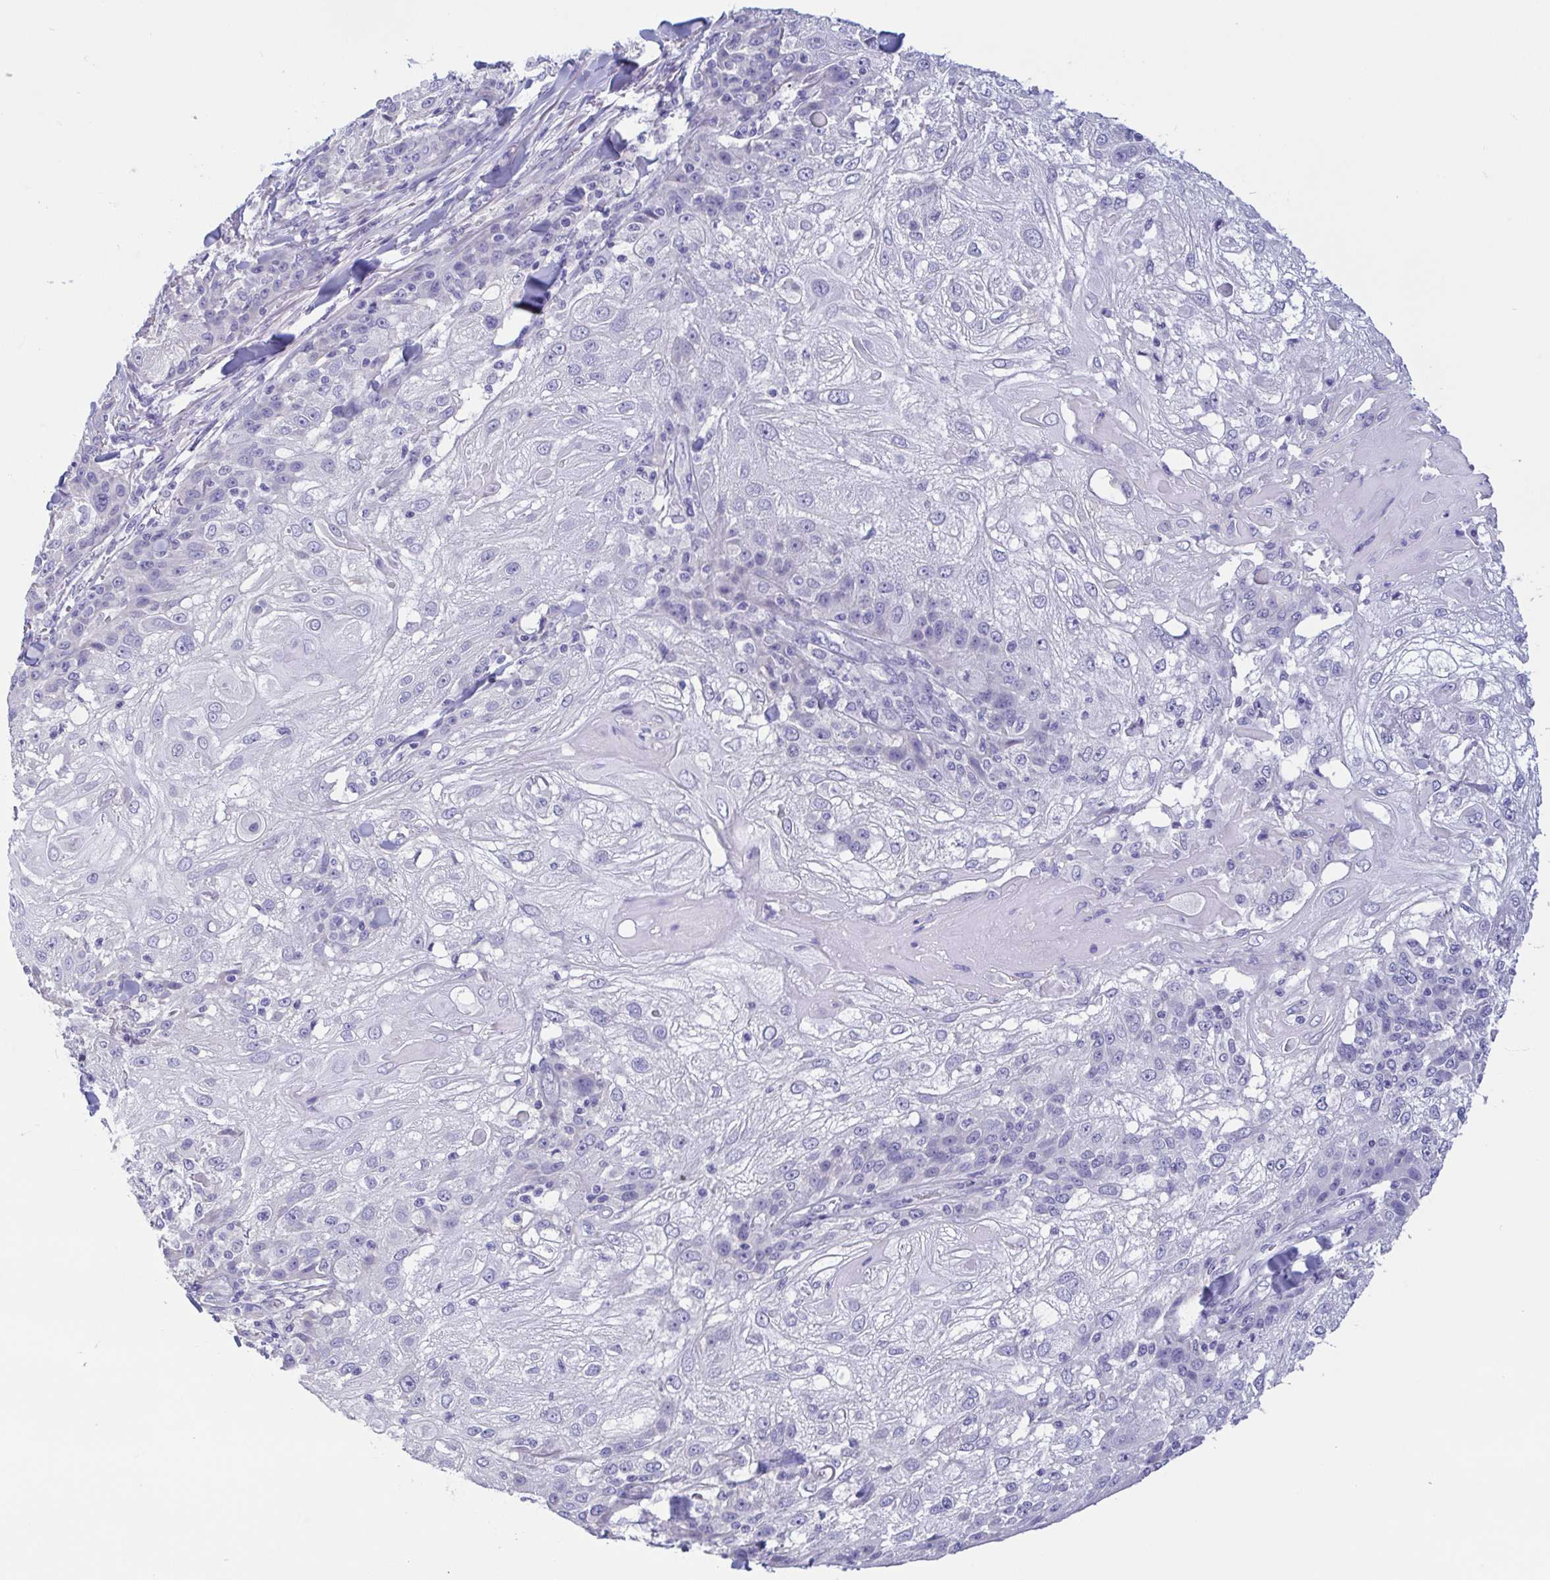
{"staining": {"intensity": "negative", "quantity": "none", "location": "none"}, "tissue": "skin cancer", "cell_type": "Tumor cells", "image_type": "cancer", "snomed": [{"axis": "morphology", "description": "Normal tissue, NOS"}, {"axis": "morphology", "description": "Squamous cell carcinoma, NOS"}, {"axis": "topography", "description": "Skin"}], "caption": "Skin cancer (squamous cell carcinoma) stained for a protein using immunohistochemistry demonstrates no positivity tumor cells.", "gene": "TREH", "patient": {"sex": "female", "age": 83}}